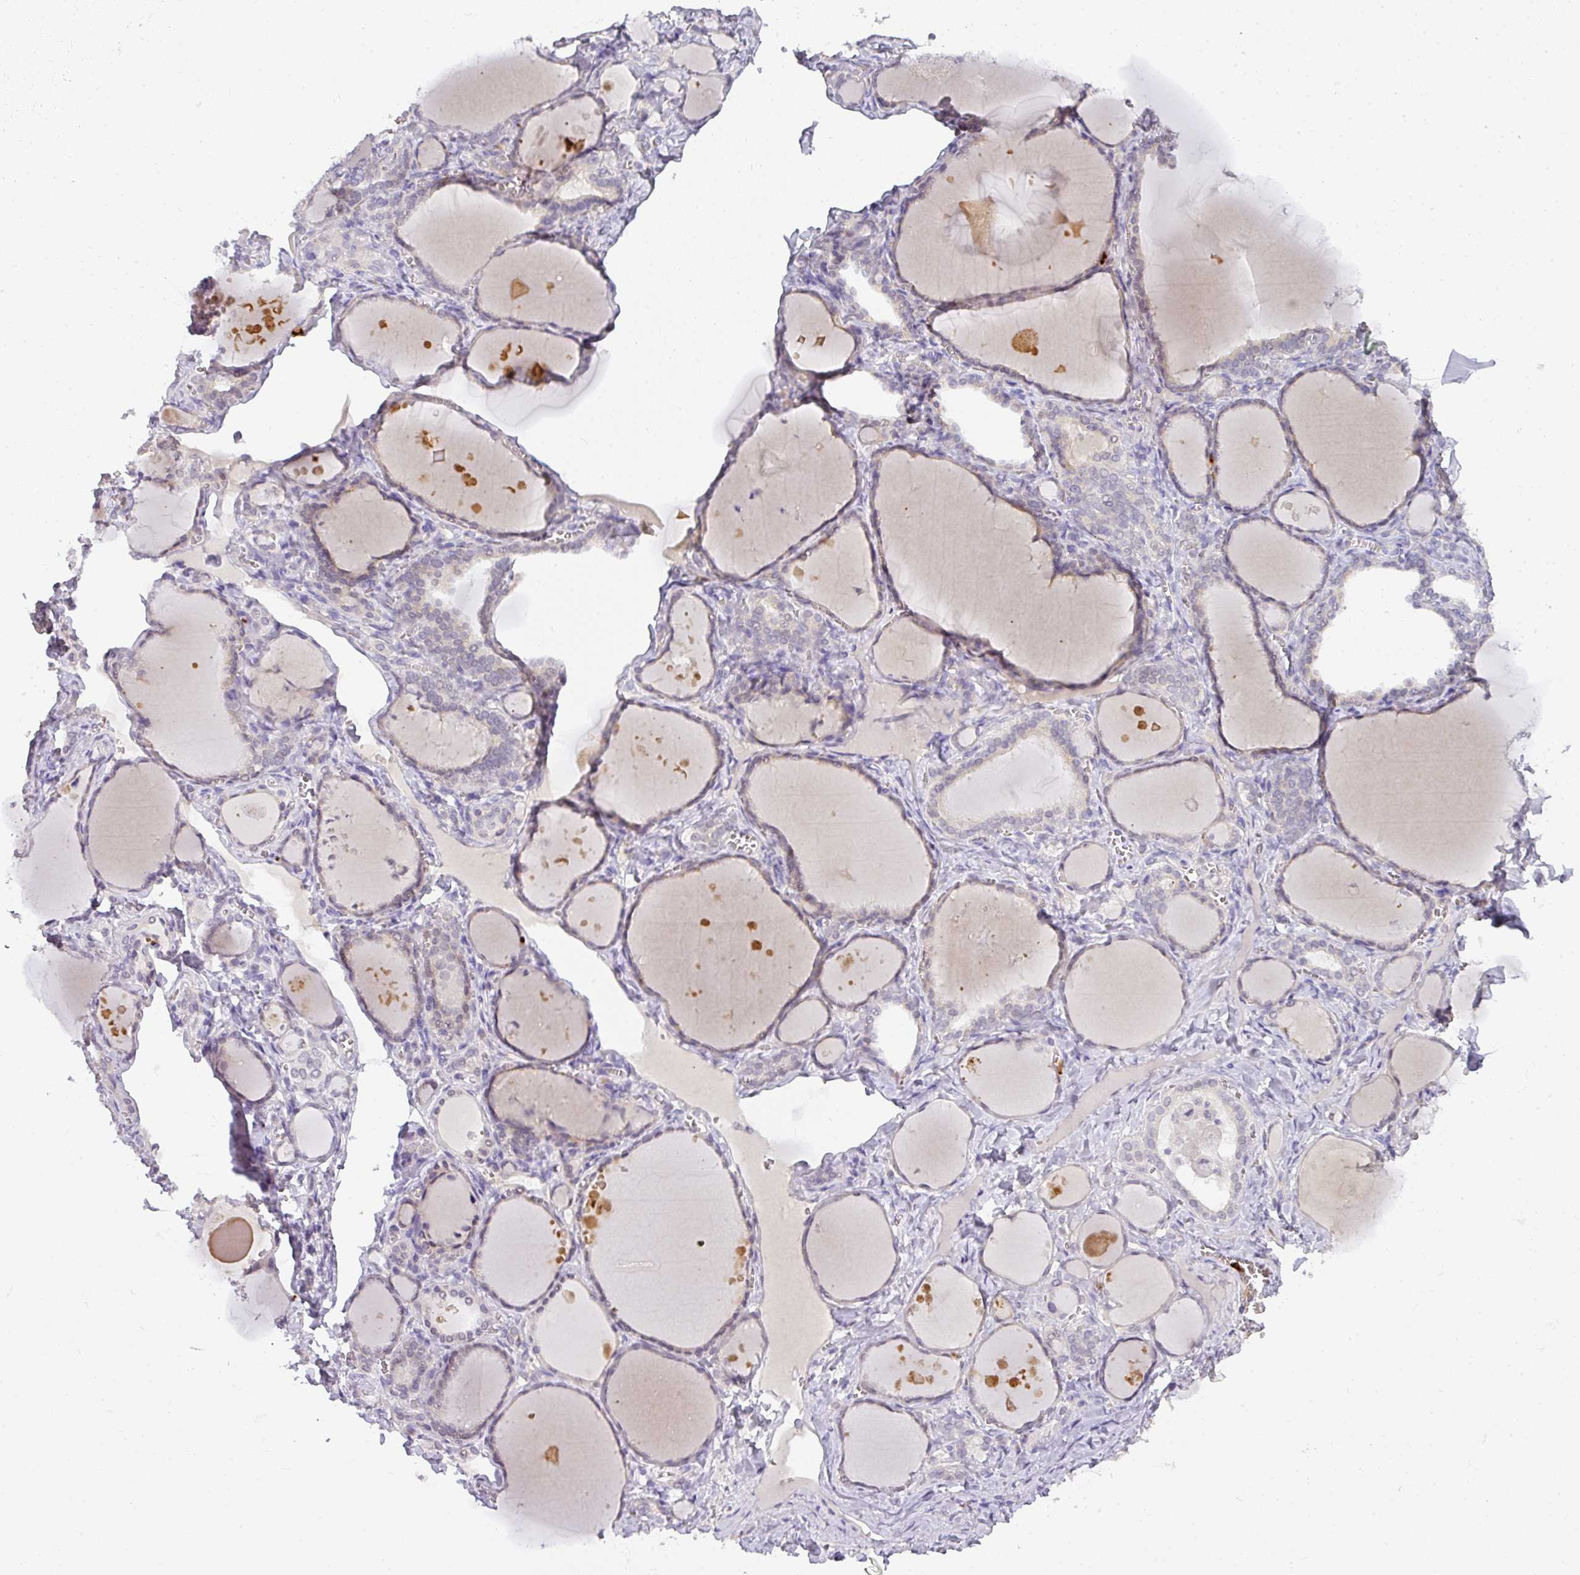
{"staining": {"intensity": "negative", "quantity": "none", "location": "none"}, "tissue": "thyroid gland", "cell_type": "Glandular cells", "image_type": "normal", "snomed": [{"axis": "morphology", "description": "Normal tissue, NOS"}, {"axis": "topography", "description": "Thyroid gland"}], "caption": "Human thyroid gland stained for a protein using immunohistochemistry (IHC) exhibits no expression in glandular cells.", "gene": "HHEX", "patient": {"sex": "female", "age": 42}}